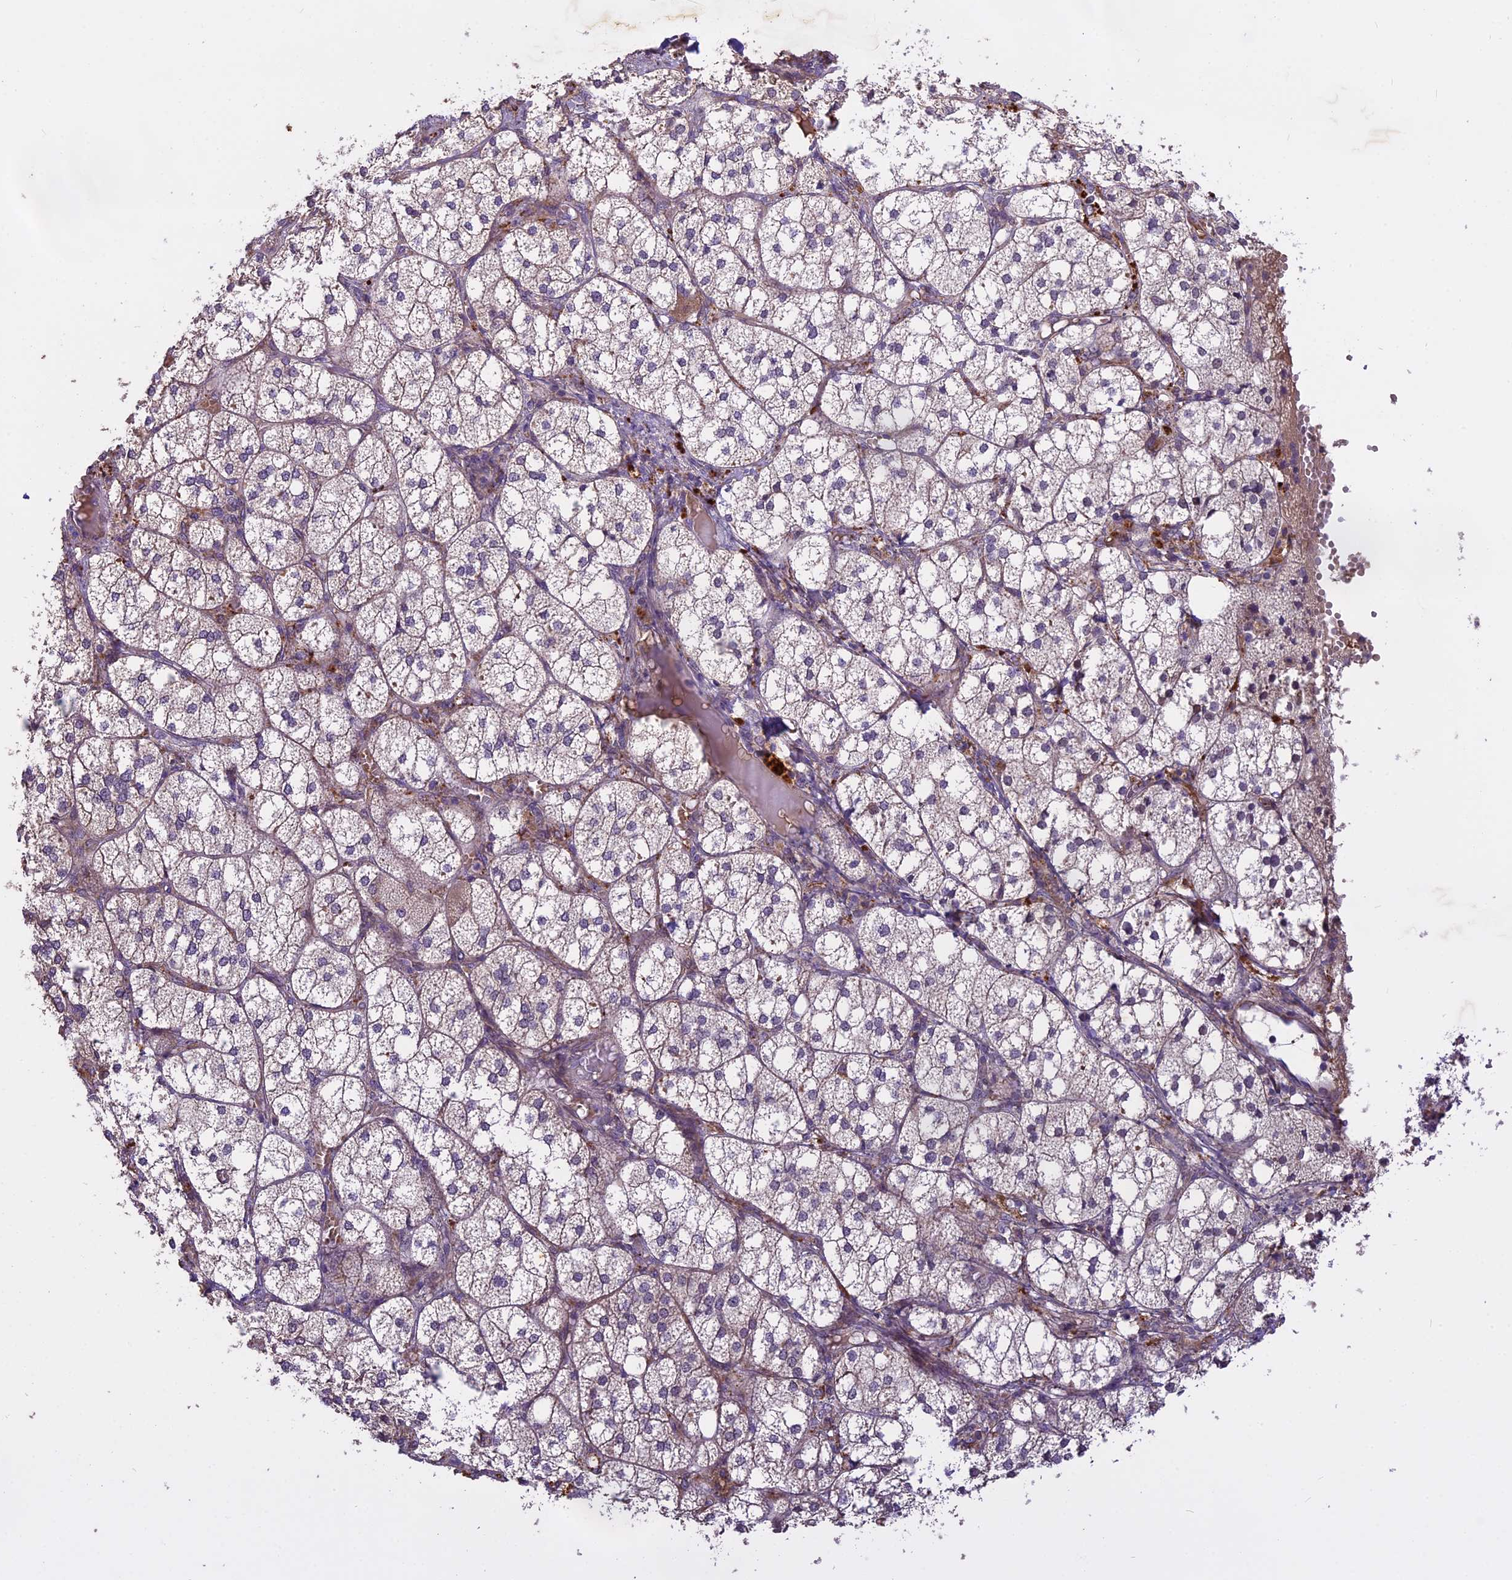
{"staining": {"intensity": "weak", "quantity": "25%-75%", "location": "cytoplasmic/membranous"}, "tissue": "adrenal gland", "cell_type": "Glandular cells", "image_type": "normal", "snomed": [{"axis": "morphology", "description": "Normal tissue, NOS"}, {"axis": "topography", "description": "Adrenal gland"}], "caption": "This micrograph shows immunohistochemistry staining of unremarkable human adrenal gland, with low weak cytoplasmic/membranous staining in about 25%-75% of glandular cells.", "gene": "MEMO1", "patient": {"sex": "female", "age": 61}}